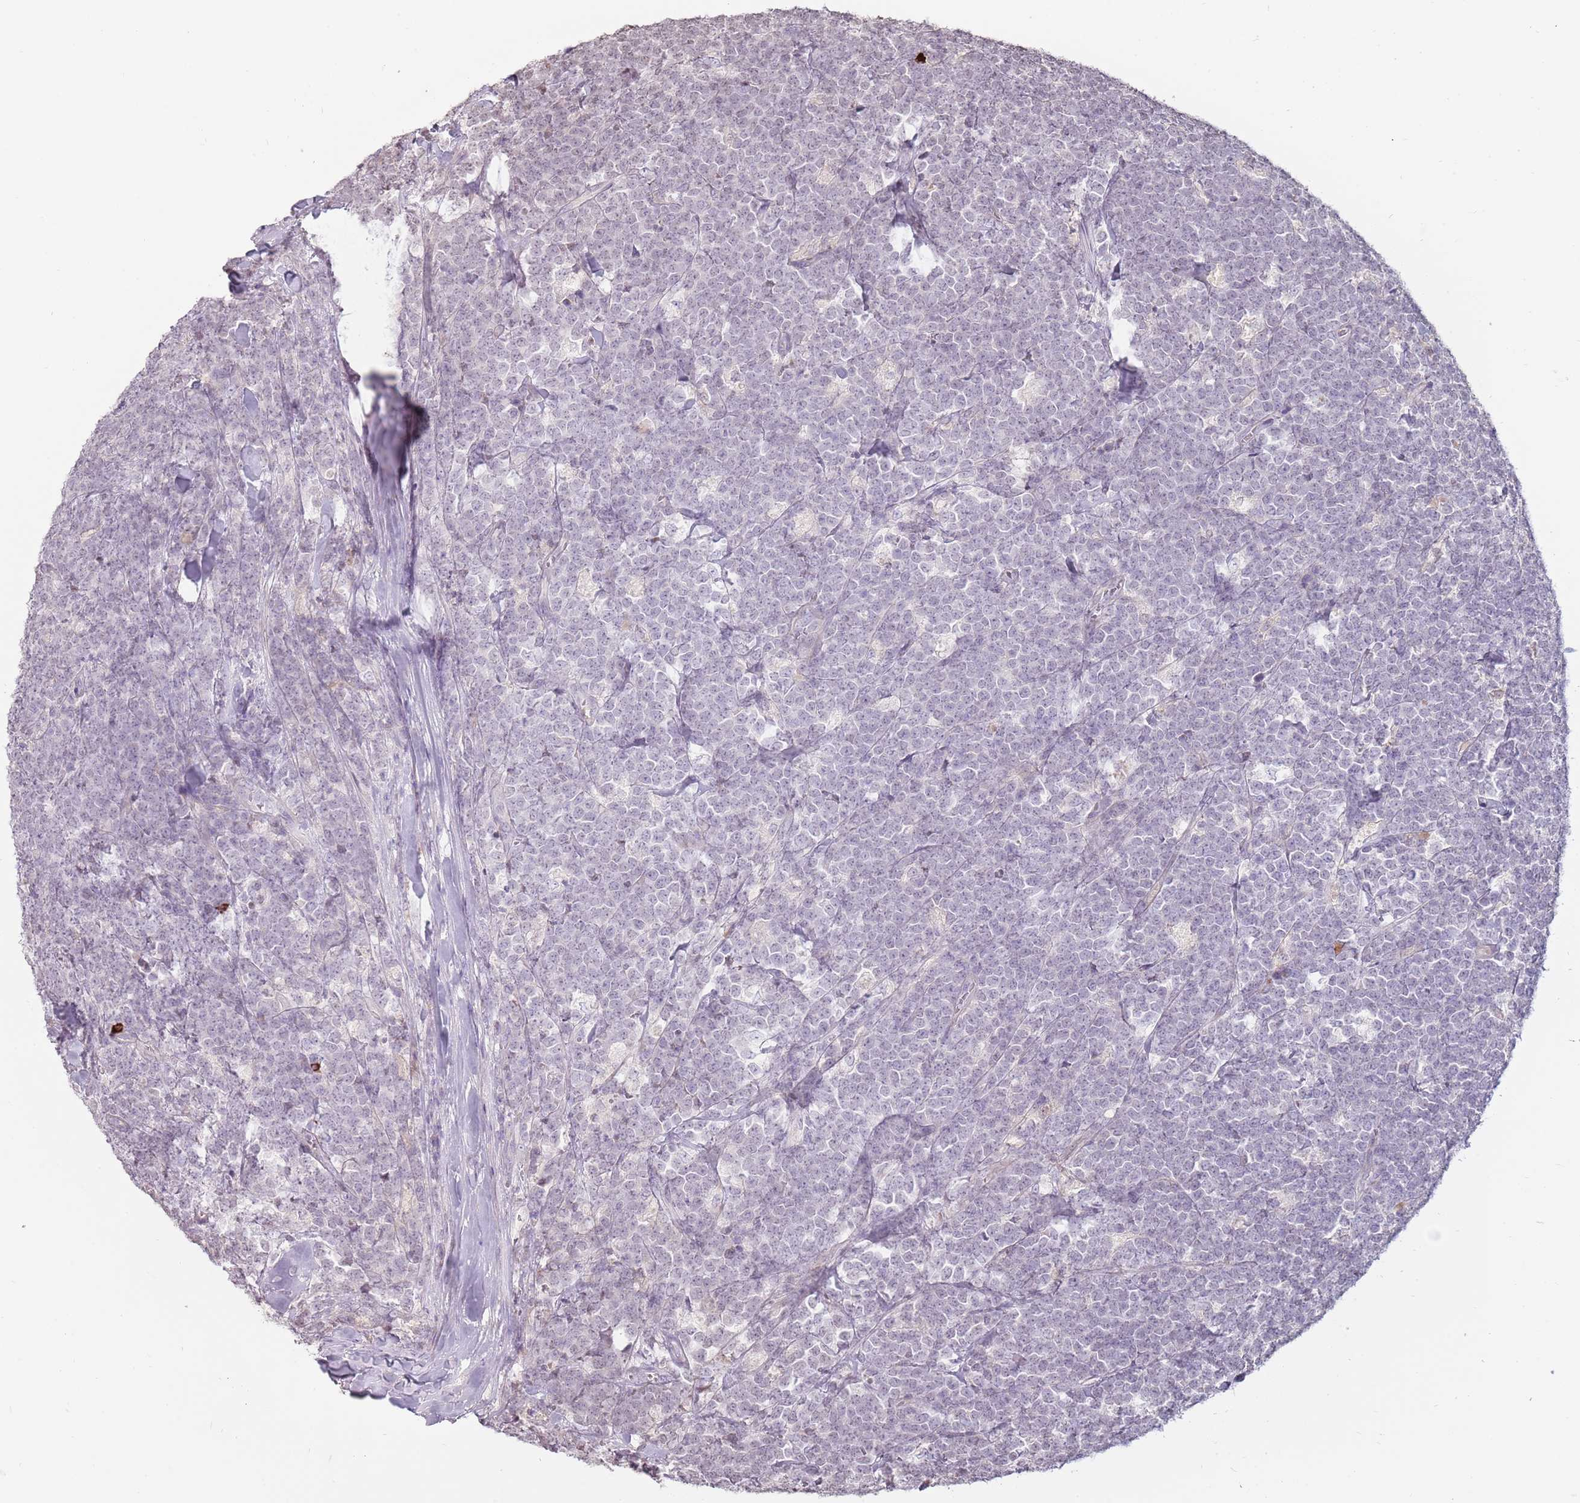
{"staining": {"intensity": "negative", "quantity": "none", "location": "none"}, "tissue": "lymphoma", "cell_type": "Tumor cells", "image_type": "cancer", "snomed": [{"axis": "morphology", "description": "Malignant lymphoma, non-Hodgkin's type, High grade"}, {"axis": "topography", "description": "Small intestine"}, {"axis": "topography", "description": "Colon"}], "caption": "Protein analysis of lymphoma reveals no significant positivity in tumor cells. The staining was performed using DAB (3,3'-diaminobenzidine) to visualize the protein expression in brown, while the nuclei were stained in blue with hematoxylin (Magnification: 20x).", "gene": "MCUB", "patient": {"sex": "male", "age": 8}}